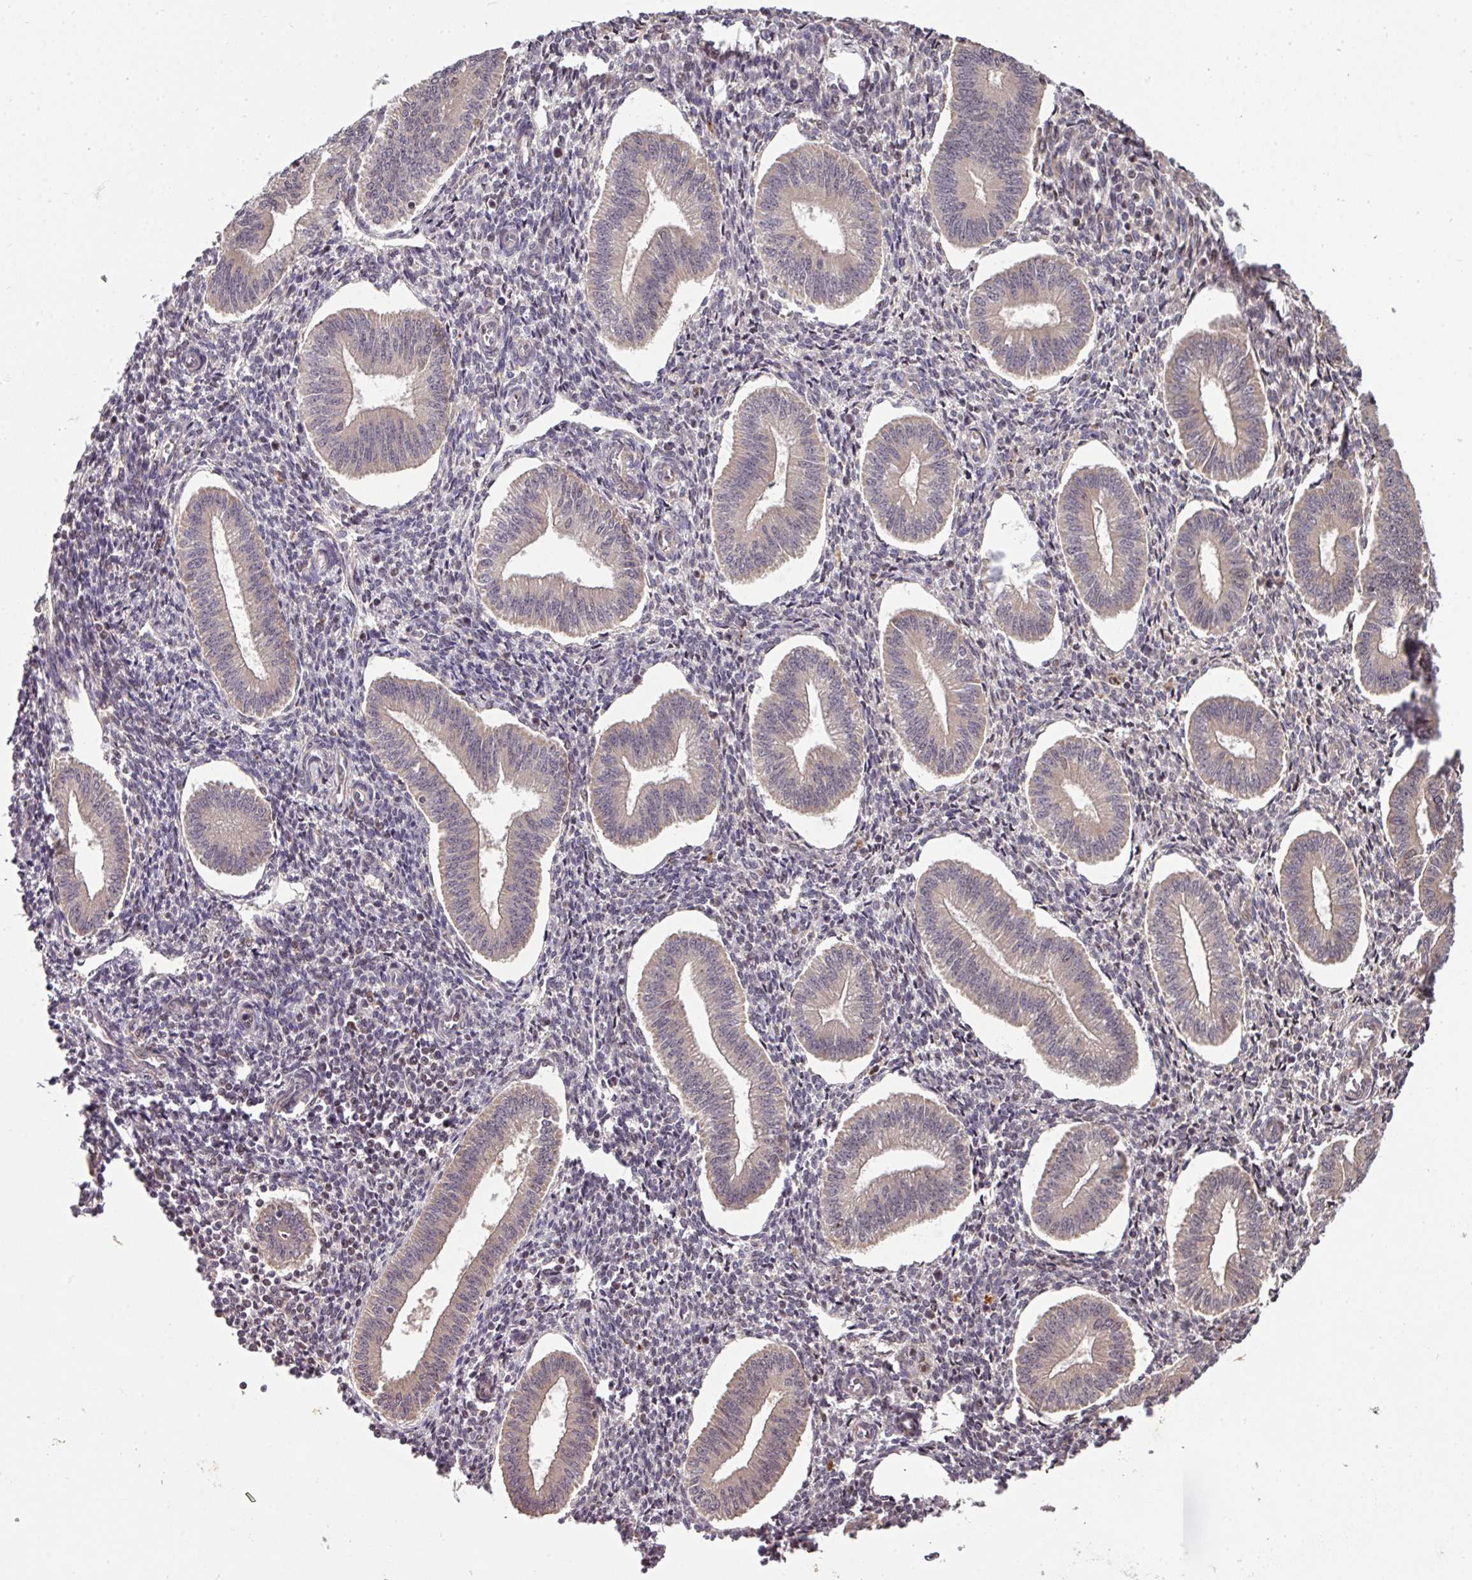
{"staining": {"intensity": "weak", "quantity": "<25%", "location": "cytoplasmic/membranous"}, "tissue": "endometrium", "cell_type": "Cells in endometrial stroma", "image_type": "normal", "snomed": [{"axis": "morphology", "description": "Normal tissue, NOS"}, {"axis": "topography", "description": "Endometrium"}], "caption": "A high-resolution histopathology image shows immunohistochemistry staining of normal endometrium, which demonstrates no significant staining in cells in endometrial stroma. (Brightfield microscopy of DAB (3,3'-diaminobenzidine) immunohistochemistry at high magnification).", "gene": "PLK1", "patient": {"sex": "female", "age": 34}}